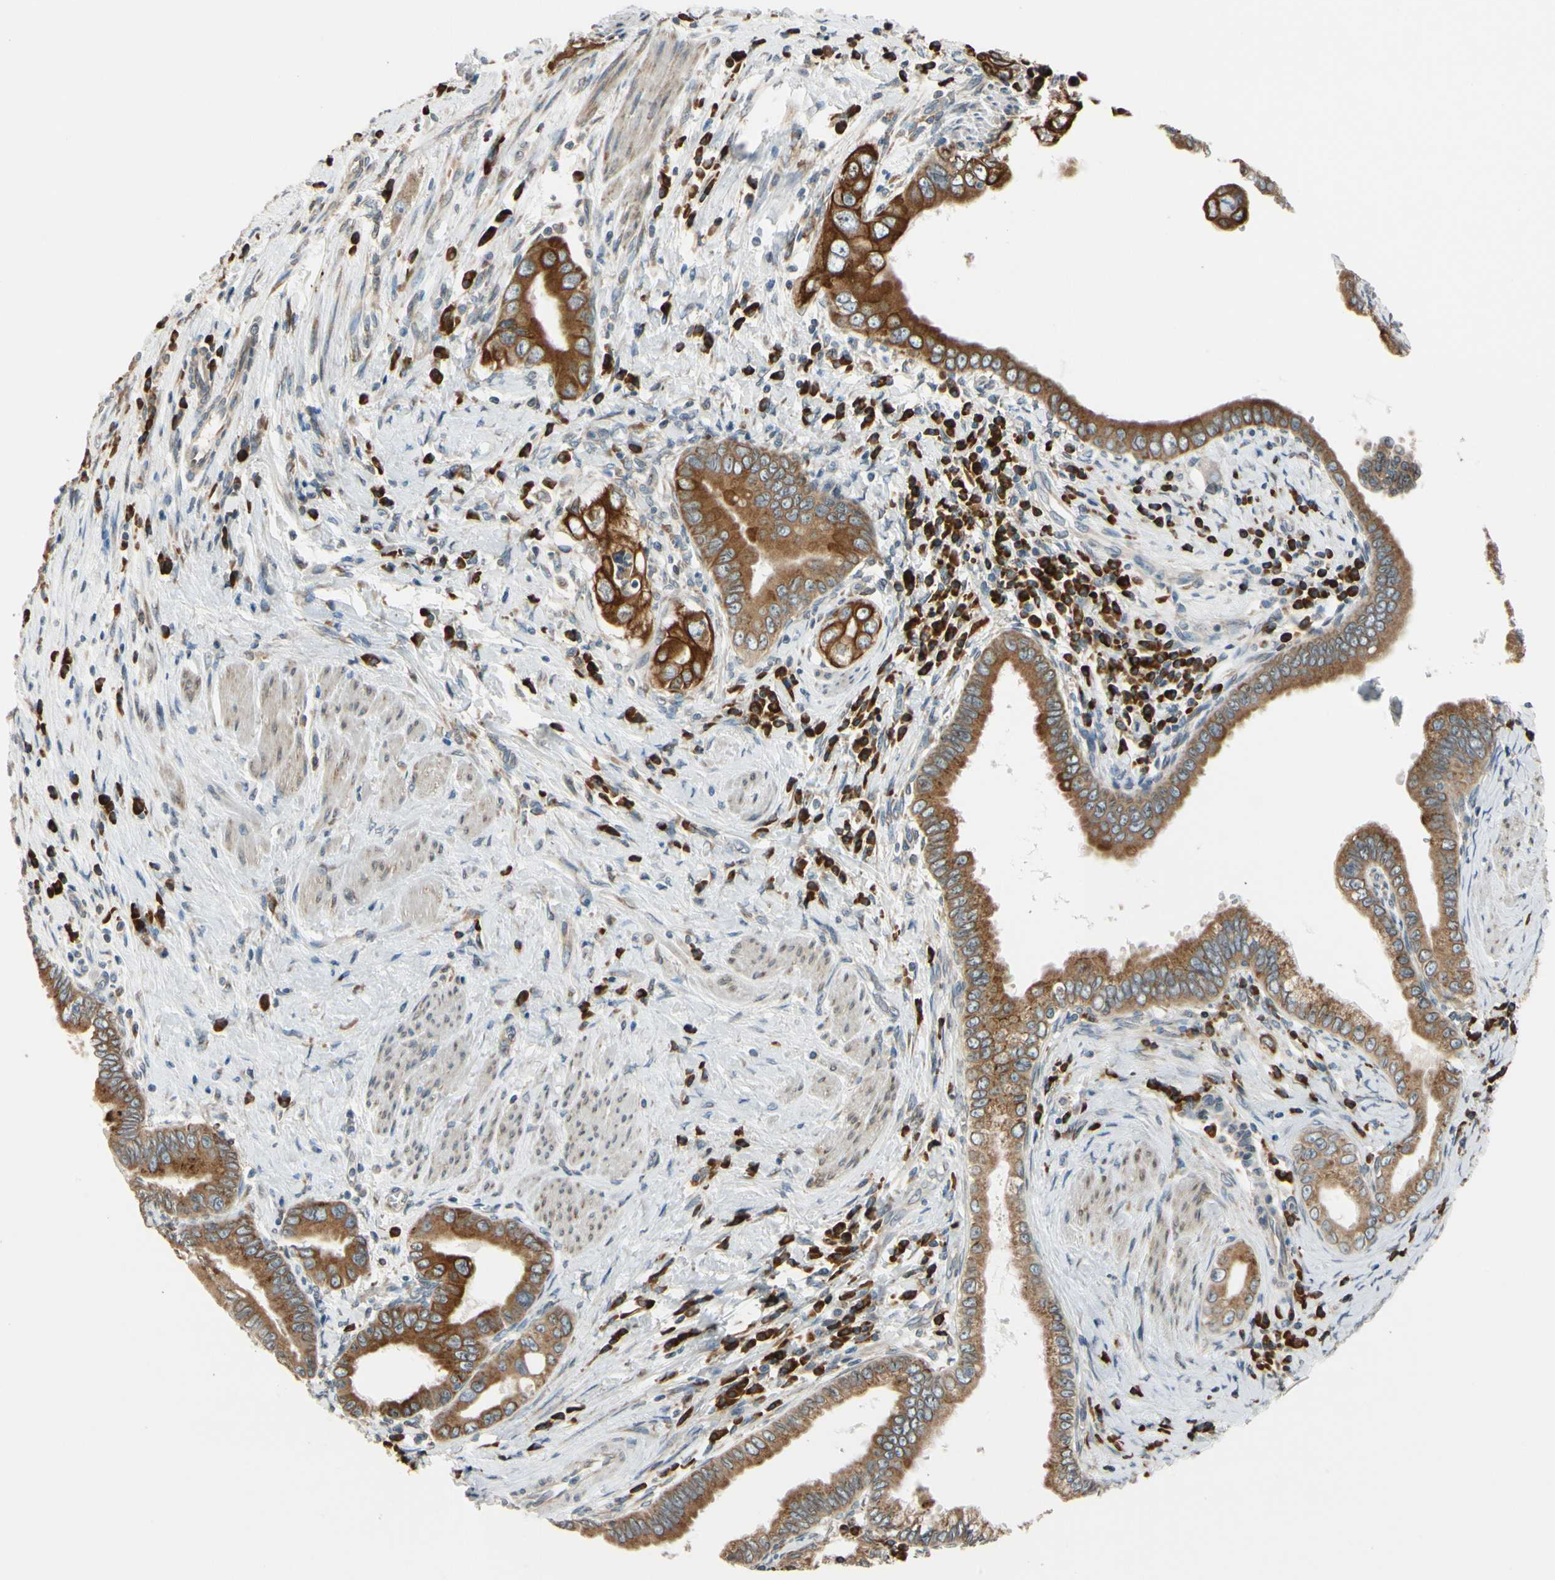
{"staining": {"intensity": "moderate", "quantity": ">75%", "location": "cytoplasmic/membranous"}, "tissue": "pancreatic cancer", "cell_type": "Tumor cells", "image_type": "cancer", "snomed": [{"axis": "morphology", "description": "Normal tissue, NOS"}, {"axis": "topography", "description": "Lymph node"}], "caption": "This is a histology image of IHC staining of pancreatic cancer, which shows moderate expression in the cytoplasmic/membranous of tumor cells.", "gene": "RPN2", "patient": {"sex": "male", "age": 50}}